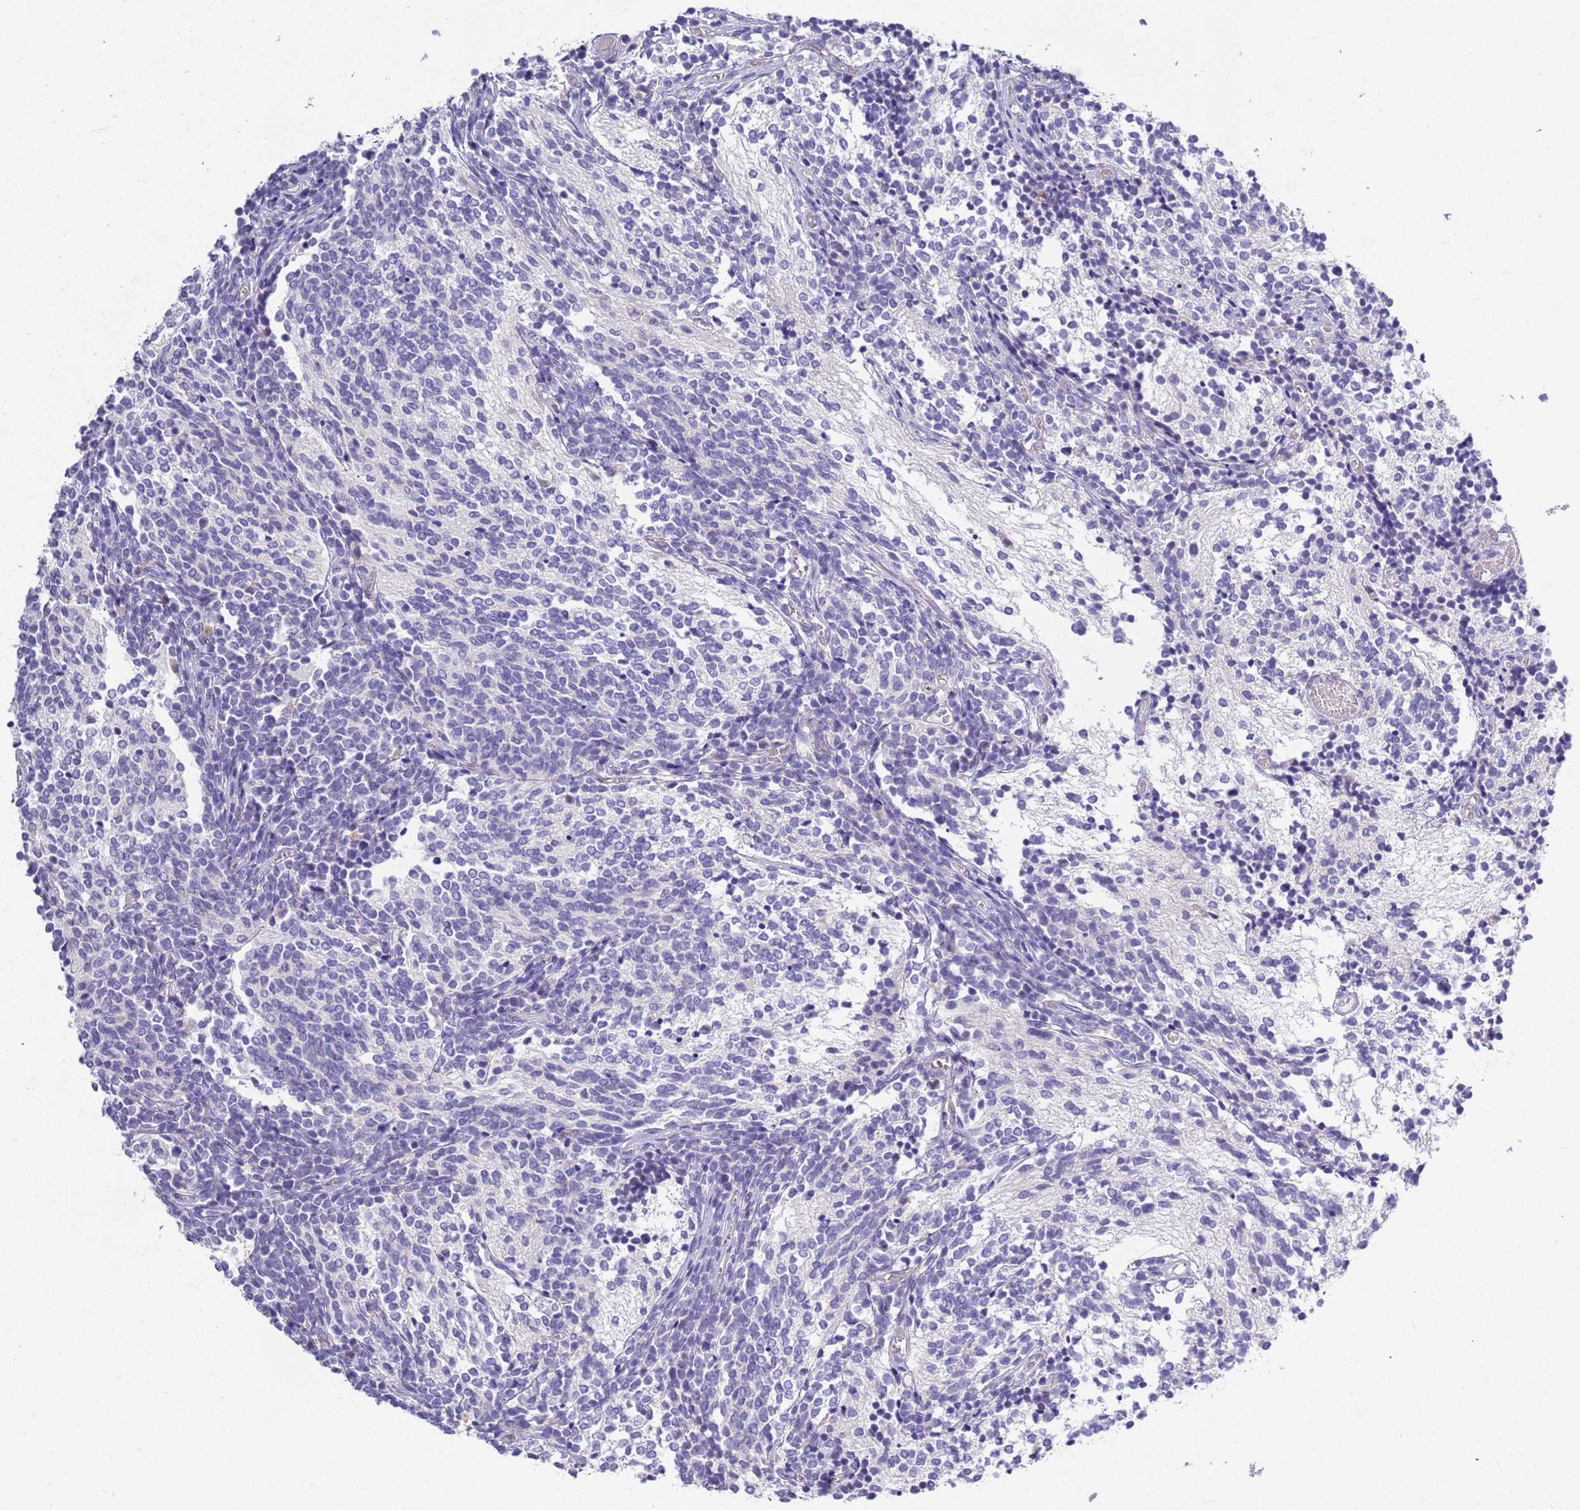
{"staining": {"intensity": "negative", "quantity": "none", "location": "none"}, "tissue": "glioma", "cell_type": "Tumor cells", "image_type": "cancer", "snomed": [{"axis": "morphology", "description": "Glioma, malignant, Low grade"}, {"axis": "topography", "description": "Brain"}], "caption": "A histopathology image of low-grade glioma (malignant) stained for a protein displays no brown staining in tumor cells. (DAB (3,3'-diaminobenzidine) IHC visualized using brightfield microscopy, high magnification).", "gene": "BRMS1L", "patient": {"sex": "female", "age": 1}}